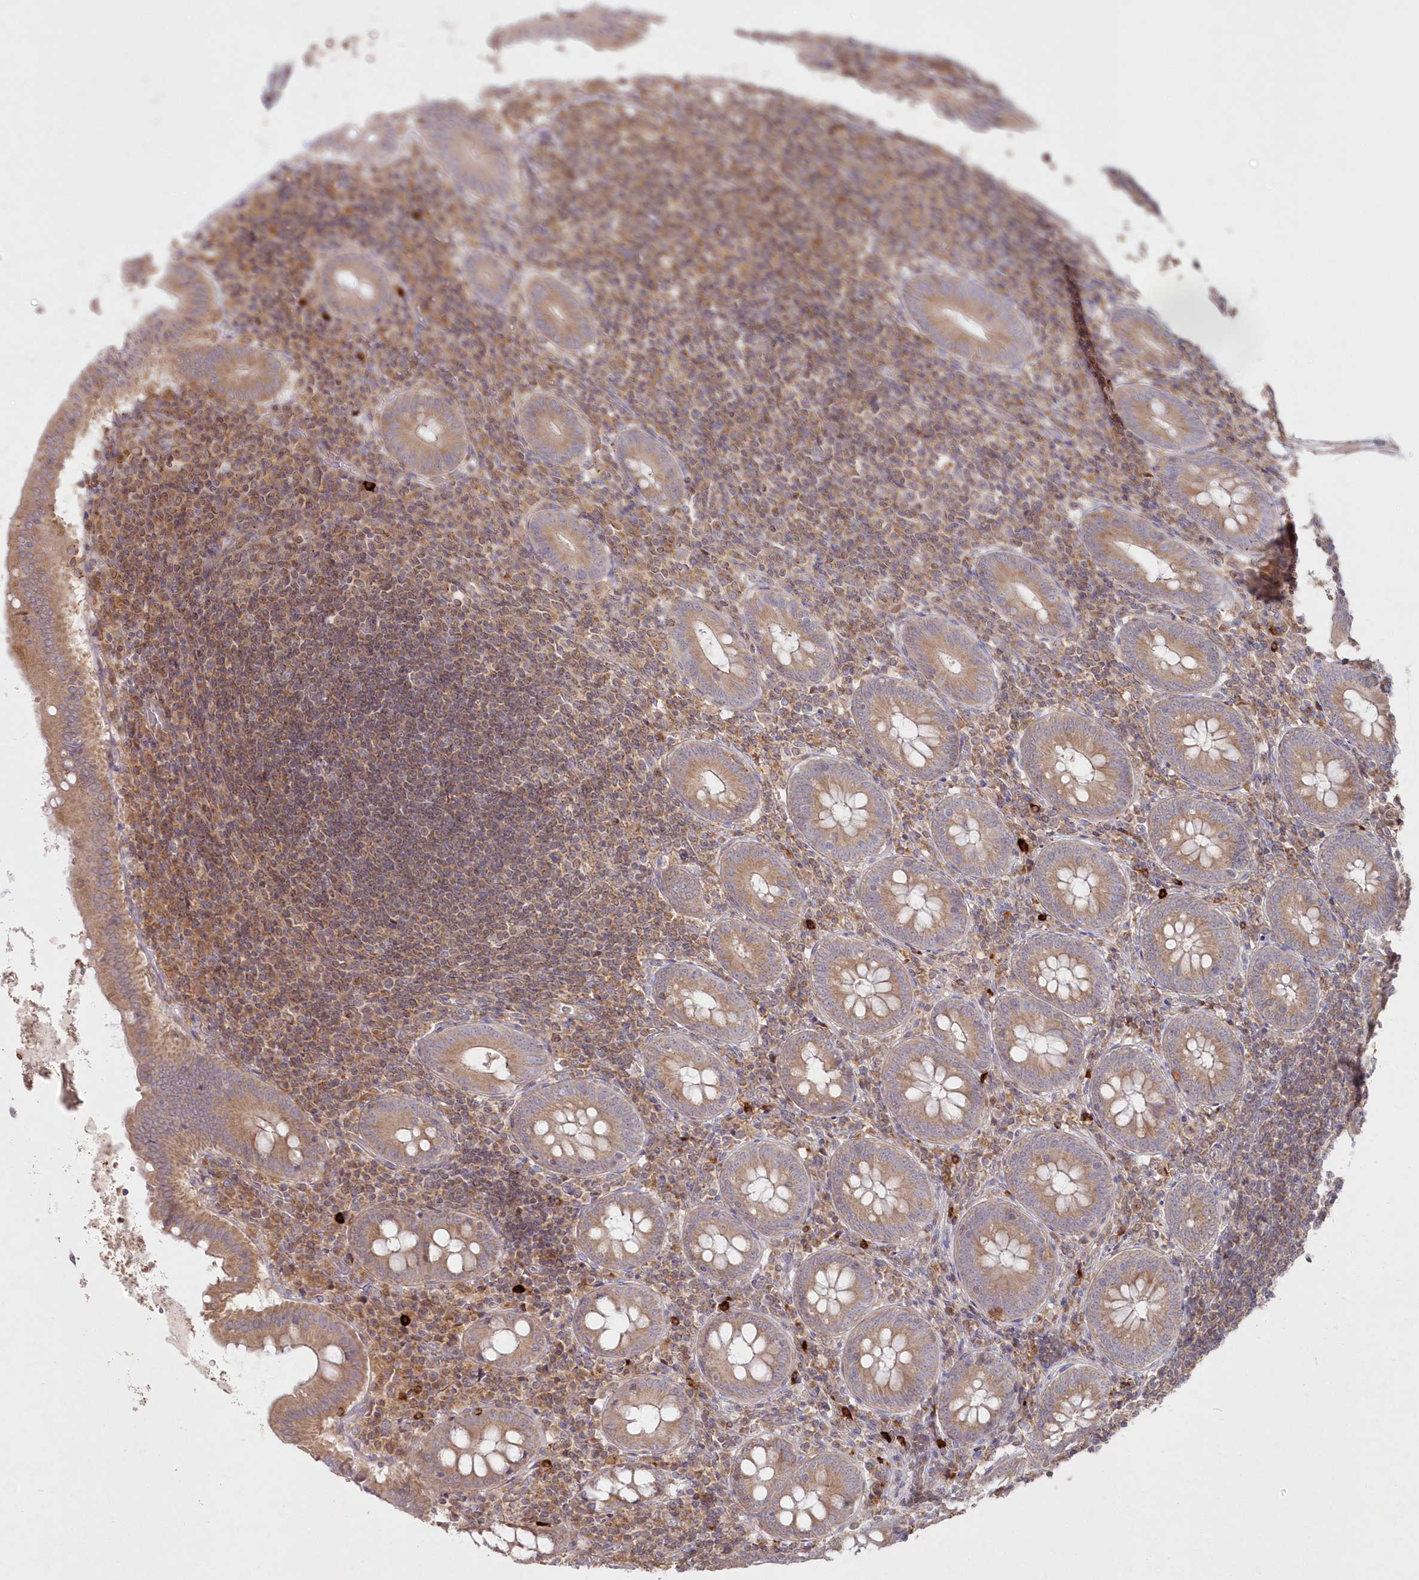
{"staining": {"intensity": "moderate", "quantity": ">75%", "location": "cytoplasmic/membranous"}, "tissue": "appendix", "cell_type": "Glandular cells", "image_type": "normal", "snomed": [{"axis": "morphology", "description": "Normal tissue, NOS"}, {"axis": "topography", "description": "Appendix"}], "caption": "An image showing moderate cytoplasmic/membranous staining in about >75% of glandular cells in benign appendix, as visualized by brown immunohistochemical staining.", "gene": "ARSB", "patient": {"sex": "female", "age": 54}}